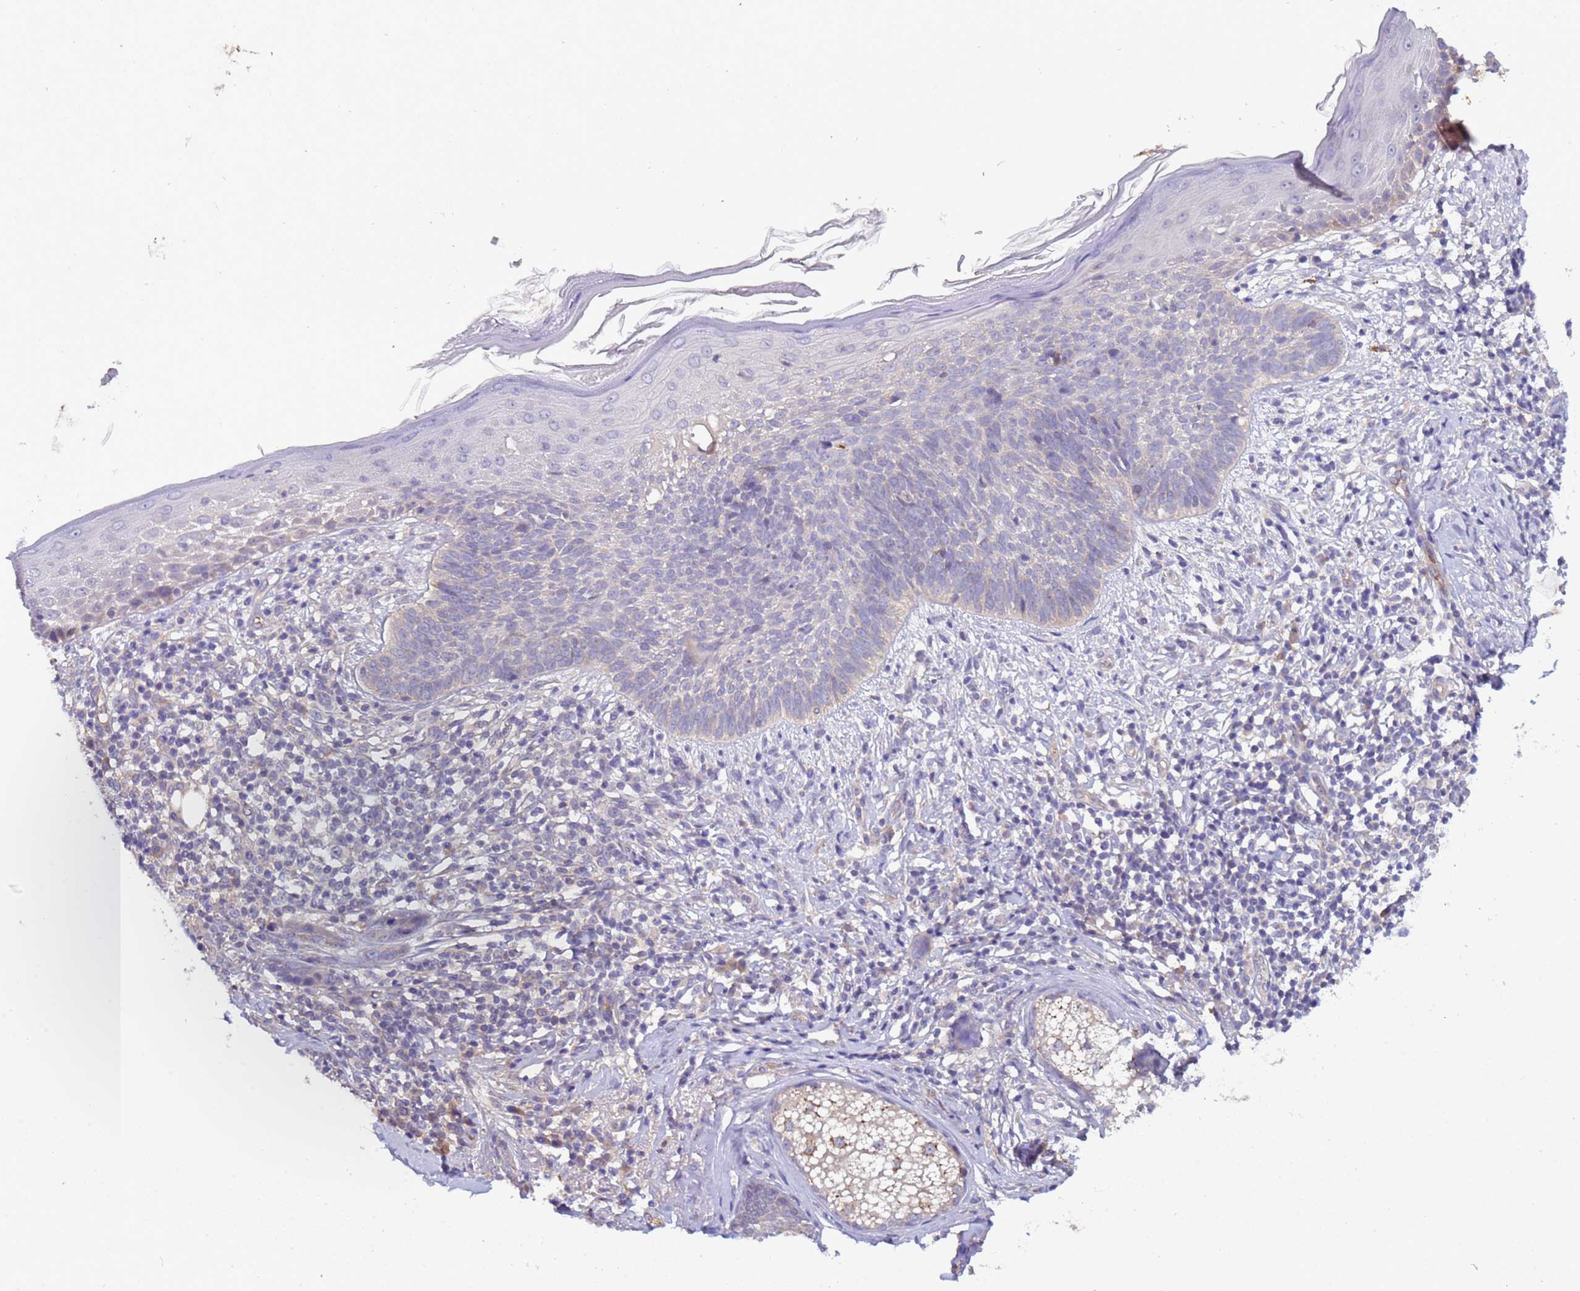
{"staining": {"intensity": "negative", "quantity": "none", "location": "none"}, "tissue": "skin cancer", "cell_type": "Tumor cells", "image_type": "cancer", "snomed": [{"axis": "morphology", "description": "Basal cell carcinoma"}, {"axis": "topography", "description": "Skin"}], "caption": "High magnification brightfield microscopy of skin basal cell carcinoma stained with DAB (brown) and counterstained with hematoxylin (blue): tumor cells show no significant expression.", "gene": "ZNF248", "patient": {"sex": "male", "age": 73}}